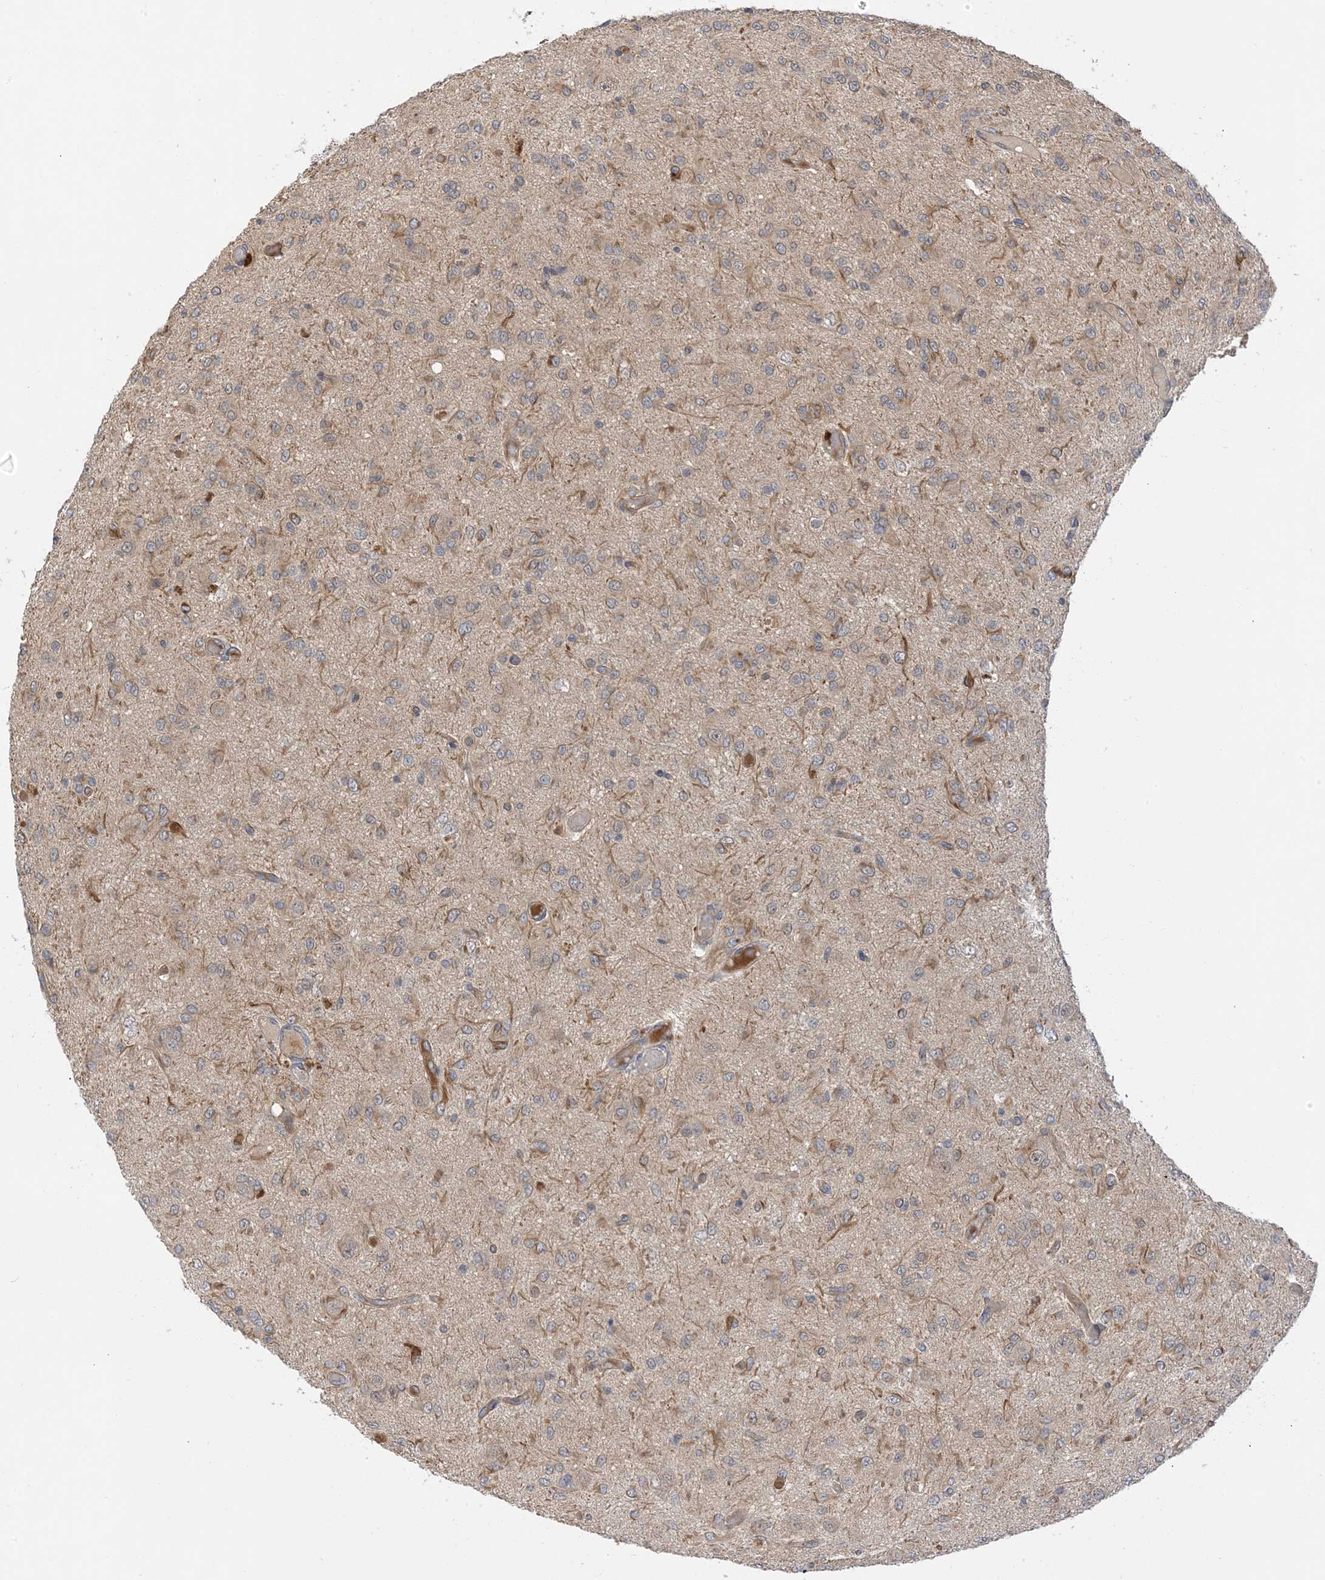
{"staining": {"intensity": "negative", "quantity": "none", "location": "none"}, "tissue": "glioma", "cell_type": "Tumor cells", "image_type": "cancer", "snomed": [{"axis": "morphology", "description": "Glioma, malignant, High grade"}, {"axis": "topography", "description": "Brain"}], "caption": "High magnification brightfield microscopy of glioma stained with DAB (3,3'-diaminobenzidine) (brown) and counterstained with hematoxylin (blue): tumor cells show no significant expression.", "gene": "WDR26", "patient": {"sex": "female", "age": 59}}